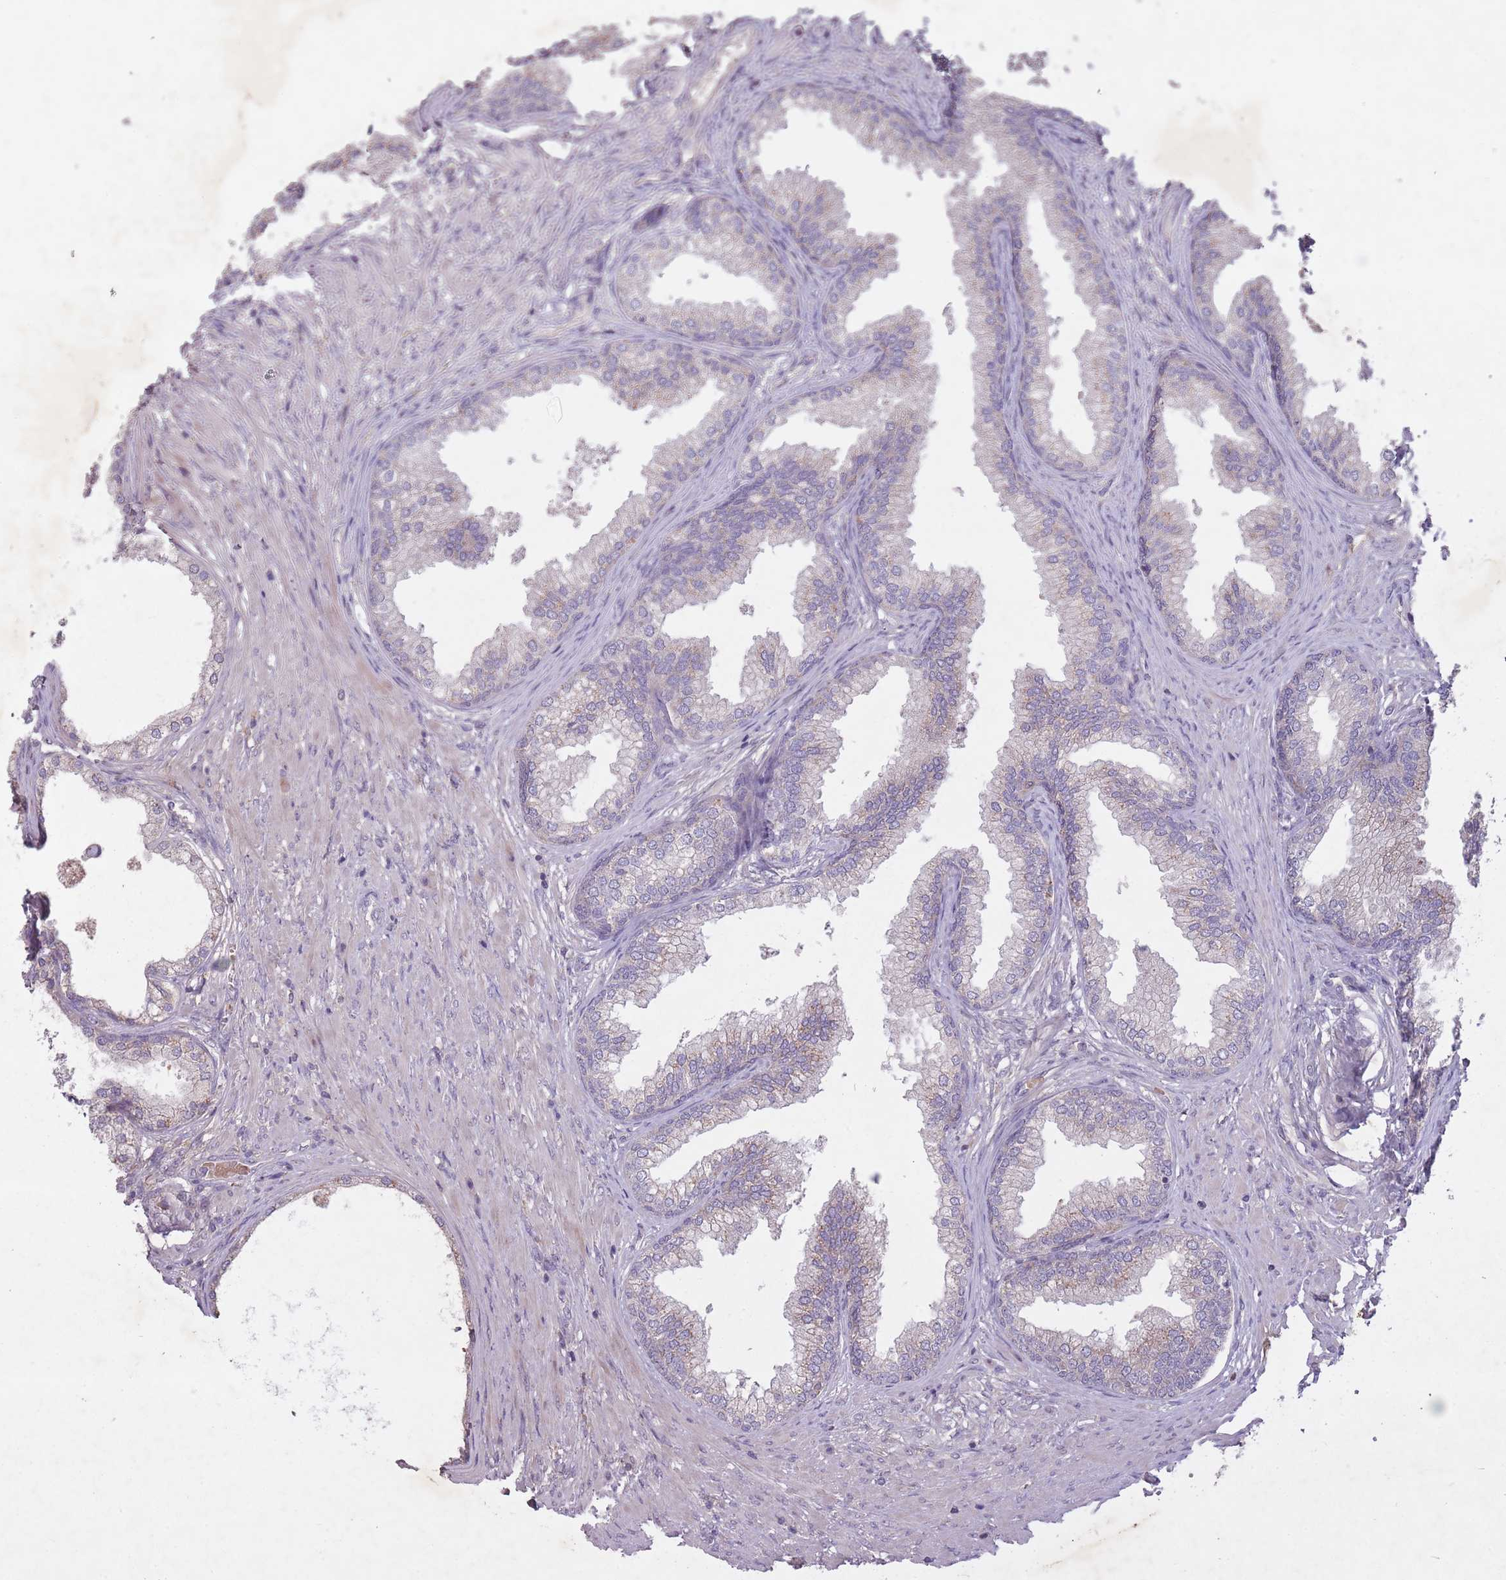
{"staining": {"intensity": "weak", "quantity": "<25%", "location": "cytoplasmic/membranous"}, "tissue": "prostate", "cell_type": "Glandular cells", "image_type": "normal", "snomed": [{"axis": "morphology", "description": "Normal tissue, NOS"}, {"axis": "topography", "description": "Prostate"}], "caption": "Immunohistochemistry (IHC) of benign prostate exhibits no positivity in glandular cells.", "gene": "OR2V1", "patient": {"sex": "male", "age": 76}}